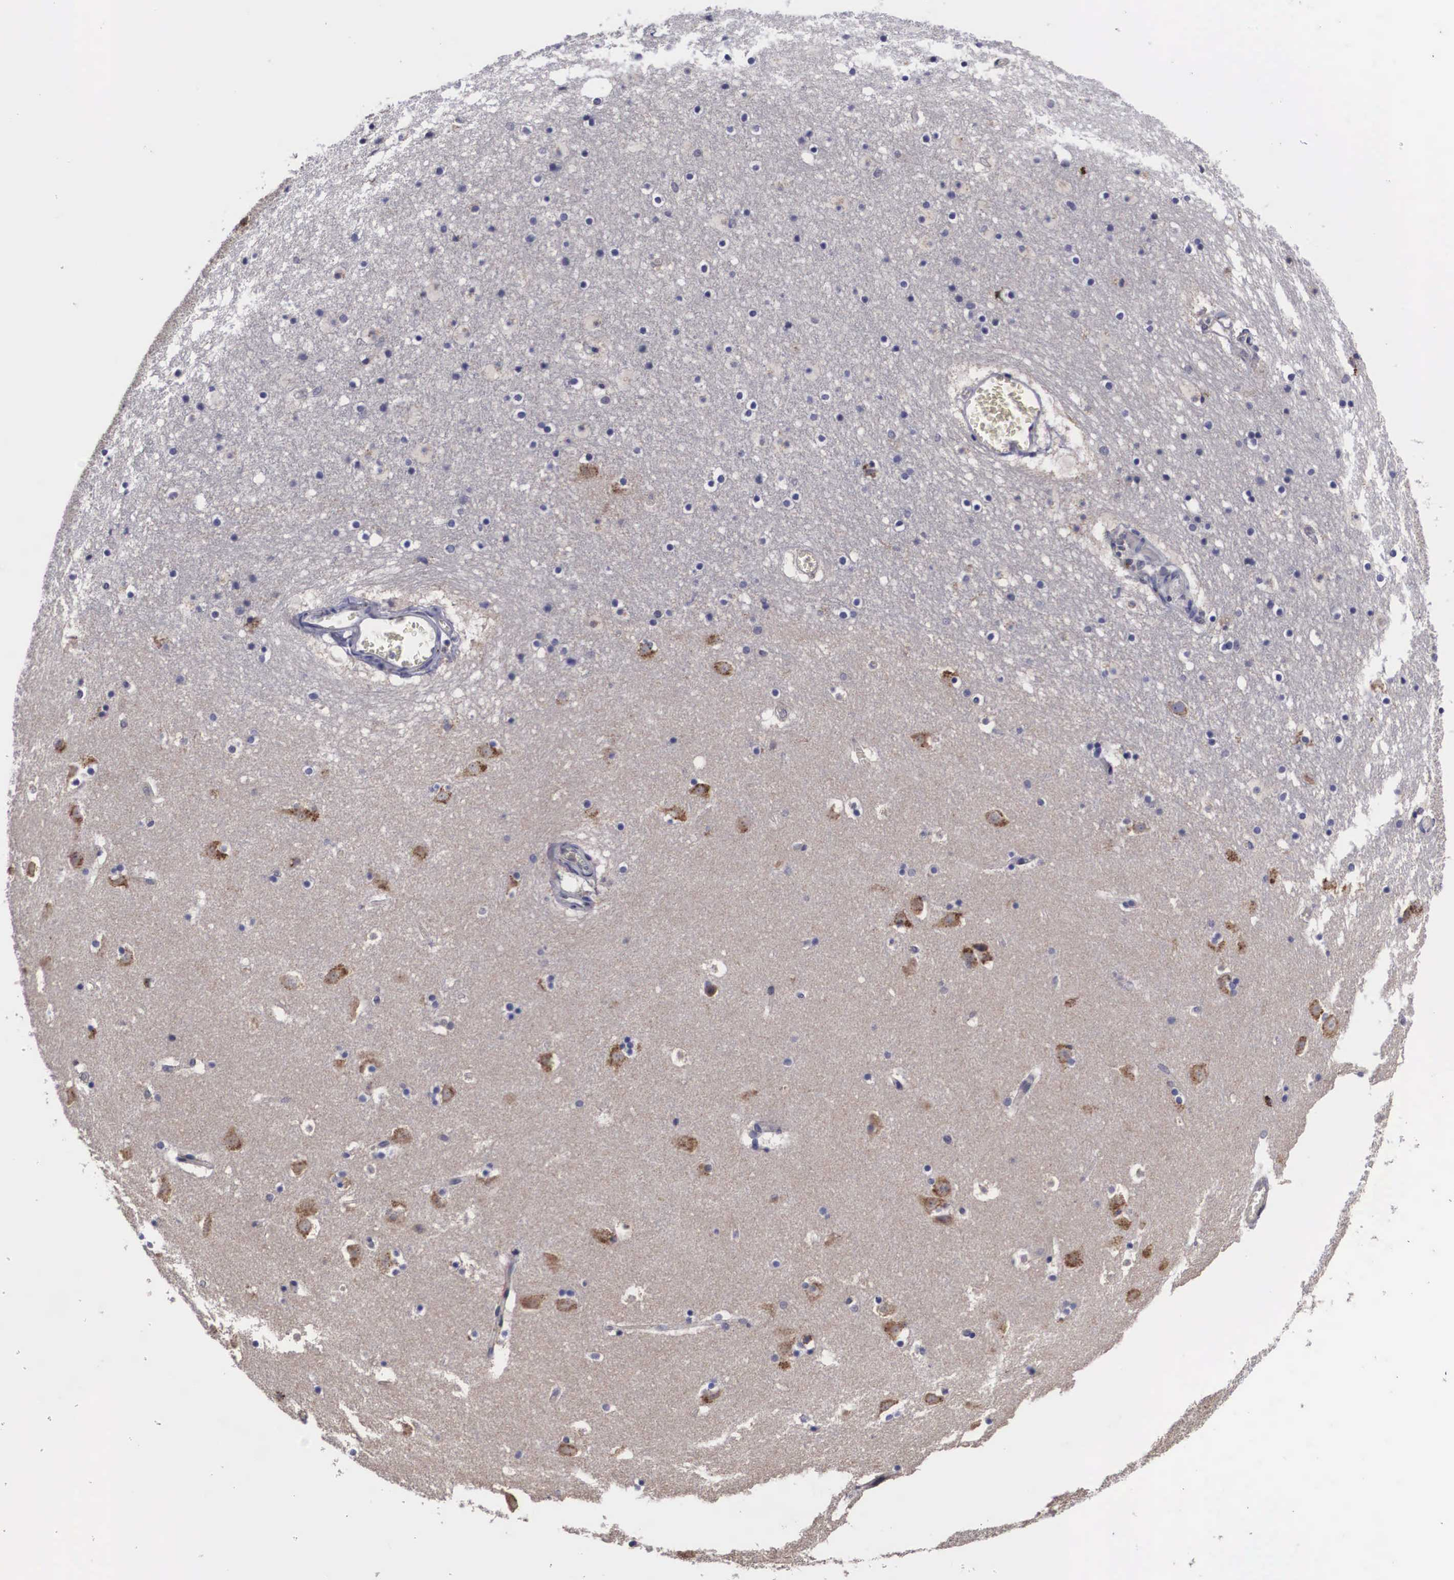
{"staining": {"intensity": "negative", "quantity": "none", "location": "none"}, "tissue": "caudate", "cell_type": "Glial cells", "image_type": "normal", "snomed": [{"axis": "morphology", "description": "Normal tissue, NOS"}, {"axis": "topography", "description": "Lateral ventricle wall"}], "caption": "There is no significant staining in glial cells of caudate. (DAB (3,3'-diaminobenzidine) IHC with hematoxylin counter stain).", "gene": "CRELD2", "patient": {"sex": "male", "age": 45}}